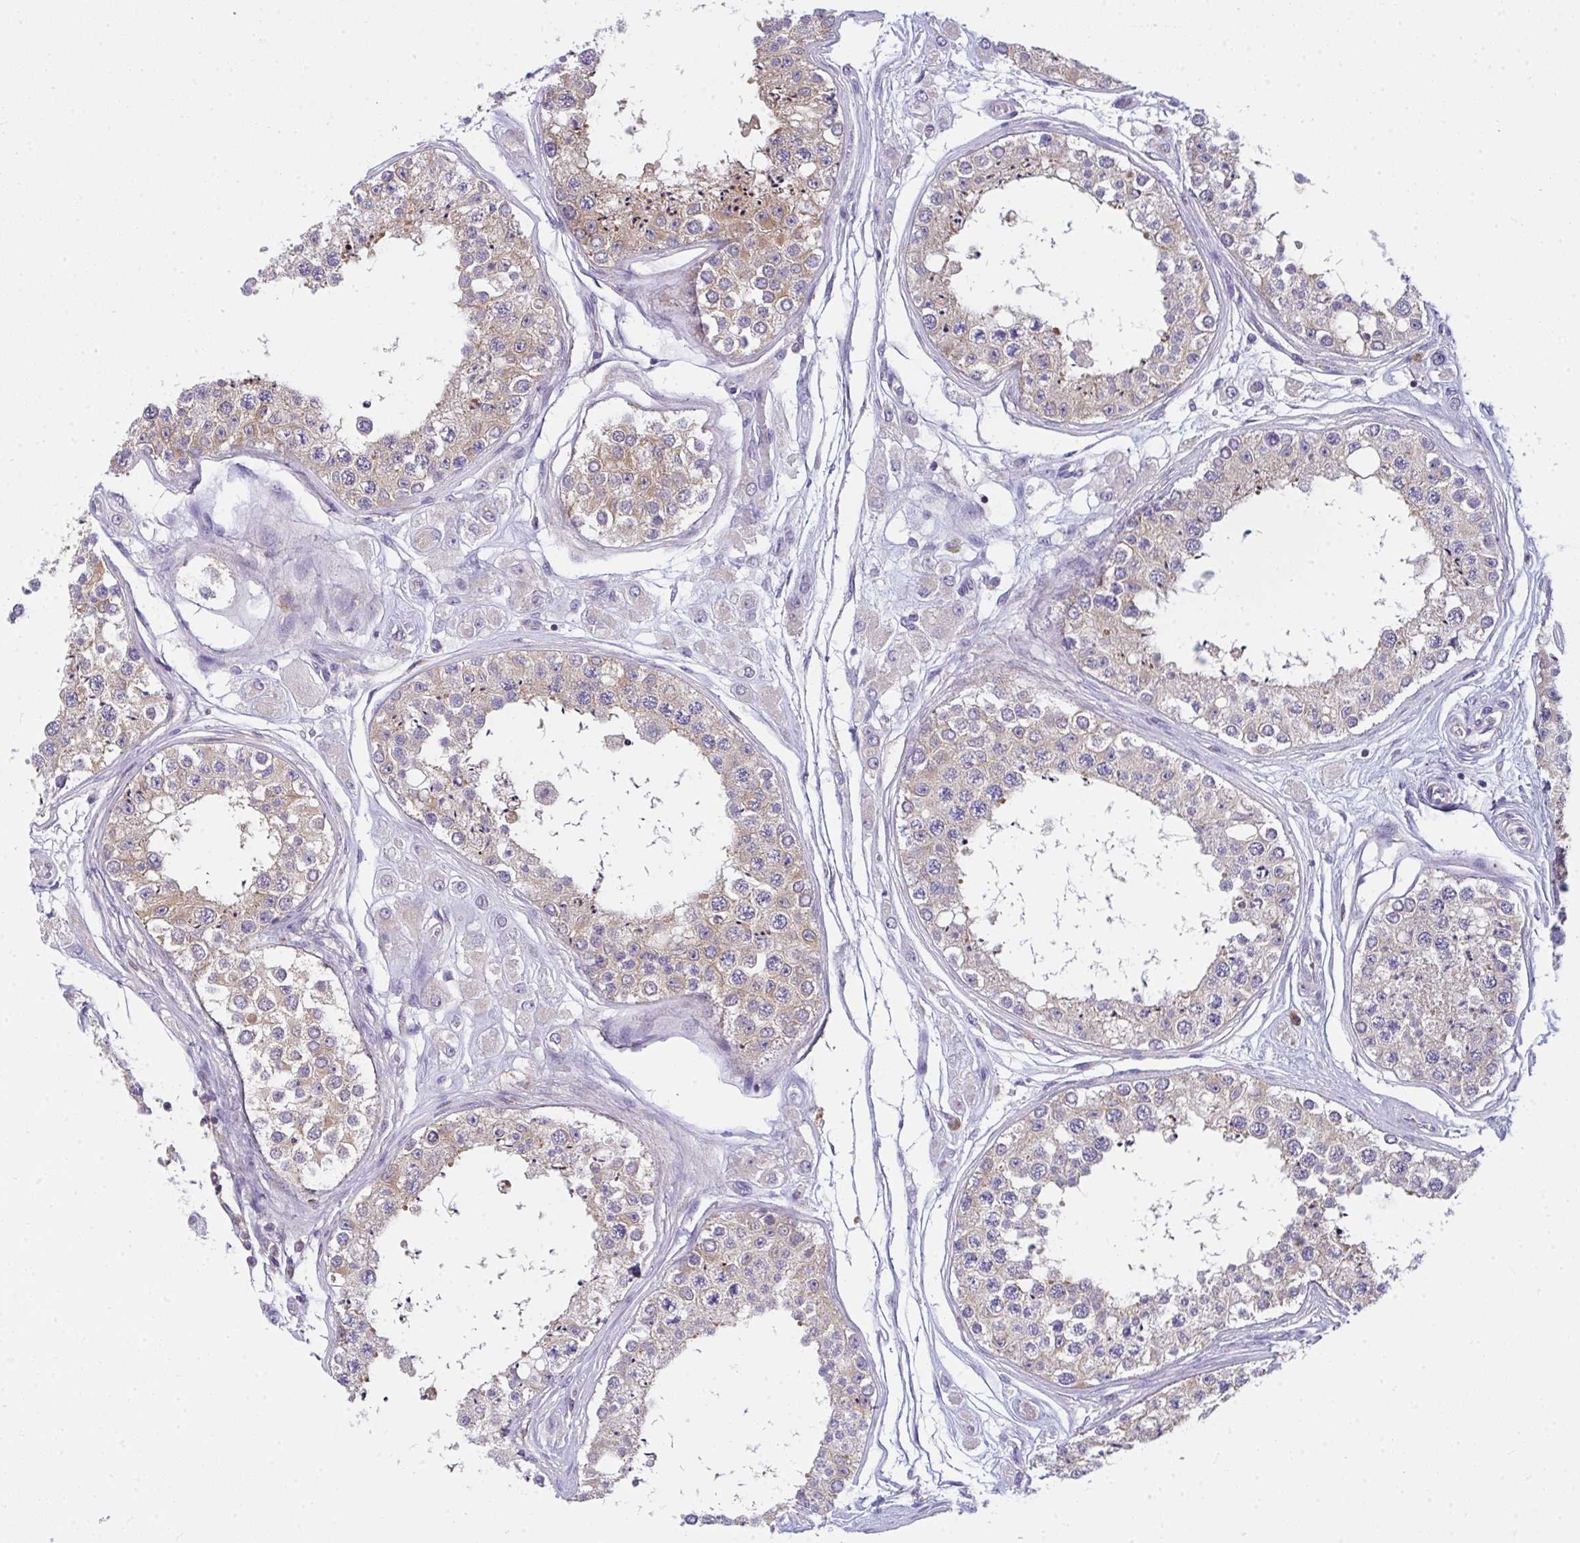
{"staining": {"intensity": "moderate", "quantity": ">75%", "location": "cytoplasmic/membranous"}, "tissue": "testis", "cell_type": "Cells in seminiferous ducts", "image_type": "normal", "snomed": [{"axis": "morphology", "description": "Normal tissue, NOS"}, {"axis": "topography", "description": "Testis"}], "caption": "Immunohistochemical staining of unremarkable testis reveals medium levels of moderate cytoplasmic/membranous staining in about >75% of cells in seminiferous ducts. (brown staining indicates protein expression, while blue staining denotes nuclei).", "gene": "SLC30A6", "patient": {"sex": "male", "age": 25}}